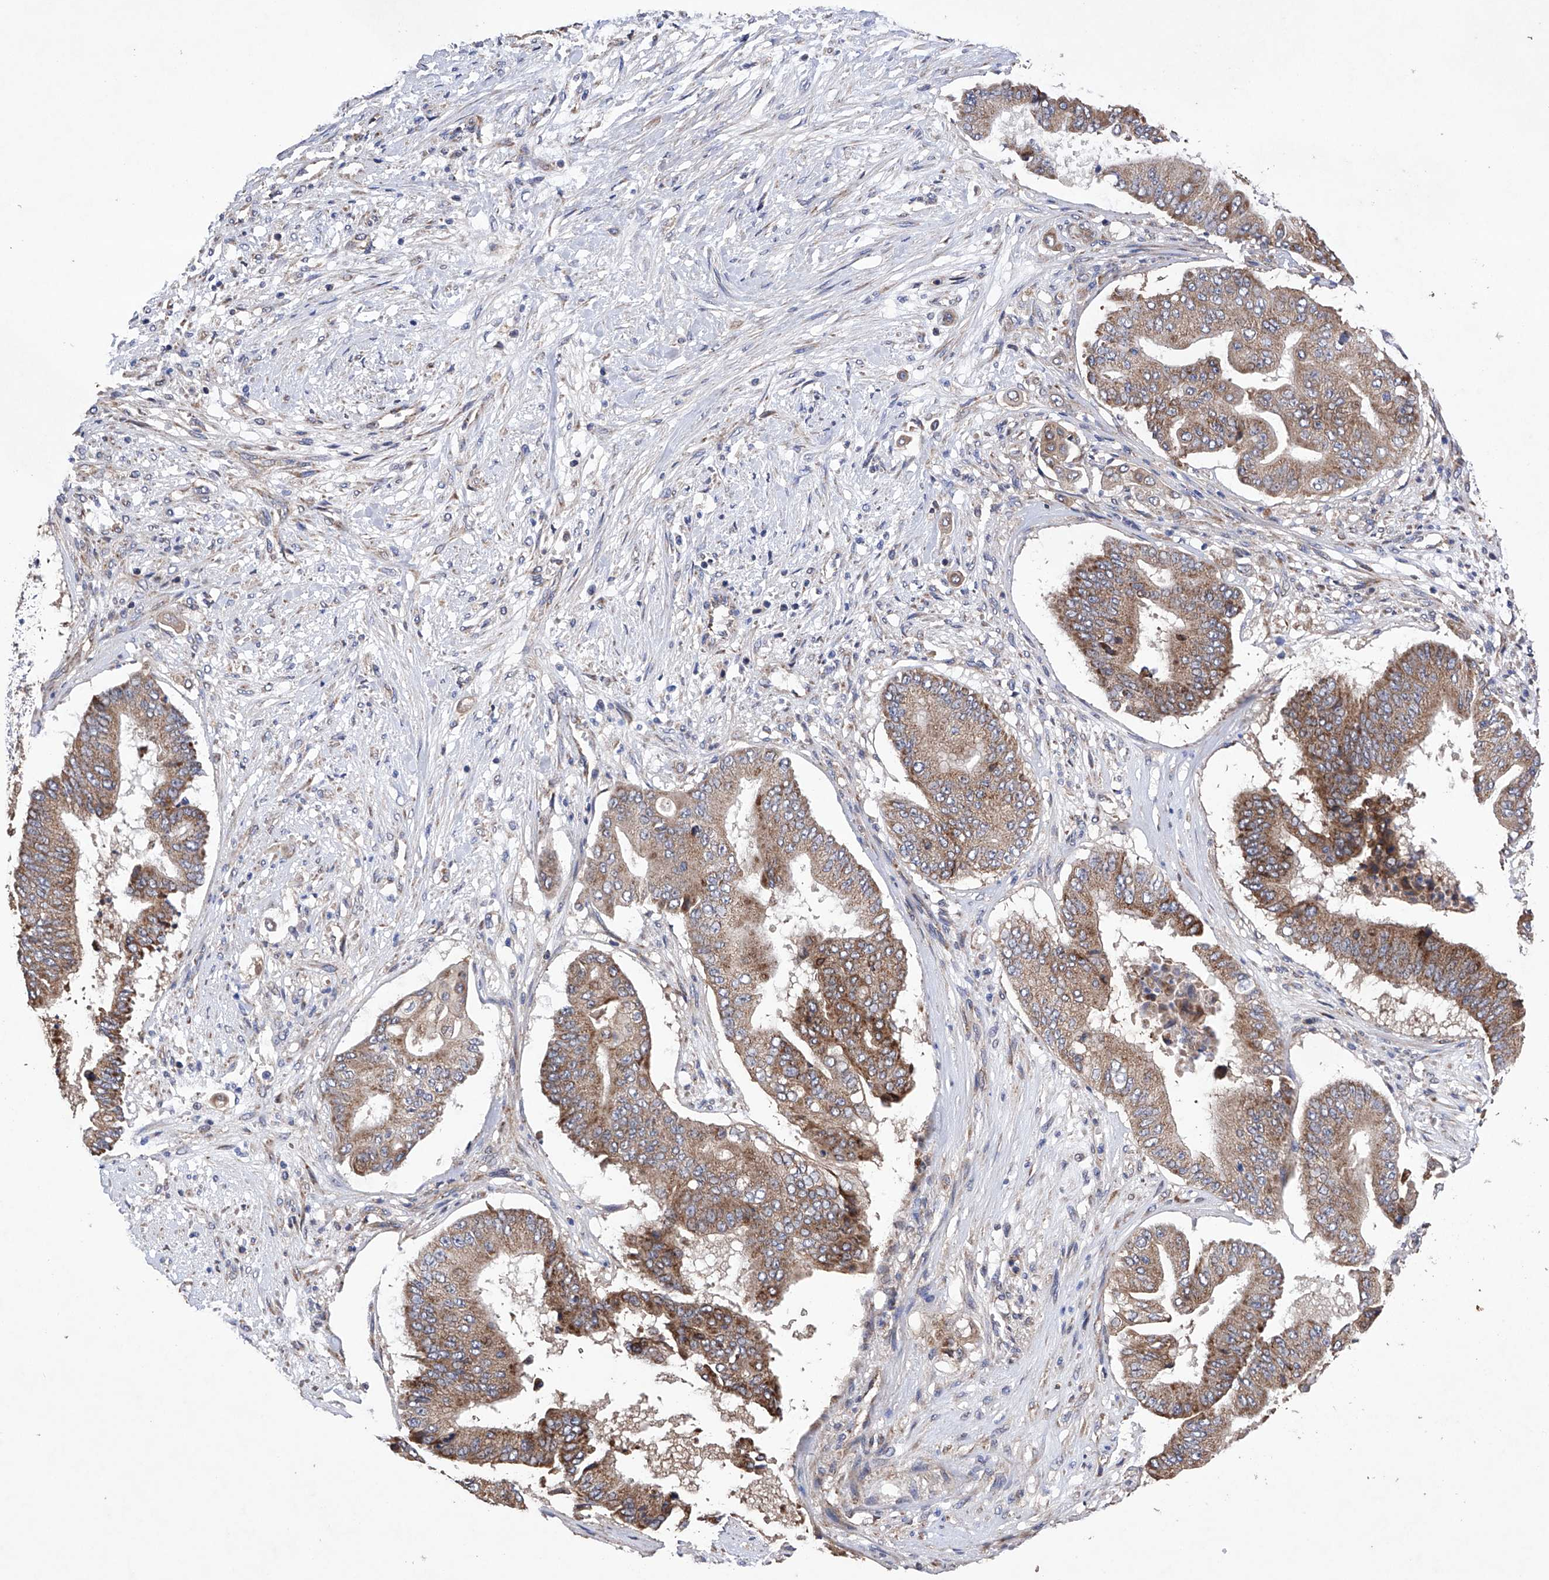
{"staining": {"intensity": "moderate", "quantity": ">75%", "location": "cytoplasmic/membranous"}, "tissue": "pancreatic cancer", "cell_type": "Tumor cells", "image_type": "cancer", "snomed": [{"axis": "morphology", "description": "Adenocarcinoma, NOS"}, {"axis": "topography", "description": "Pancreas"}], "caption": "IHC (DAB) staining of adenocarcinoma (pancreatic) demonstrates moderate cytoplasmic/membranous protein expression in approximately >75% of tumor cells.", "gene": "EFCAB2", "patient": {"sex": "female", "age": 77}}